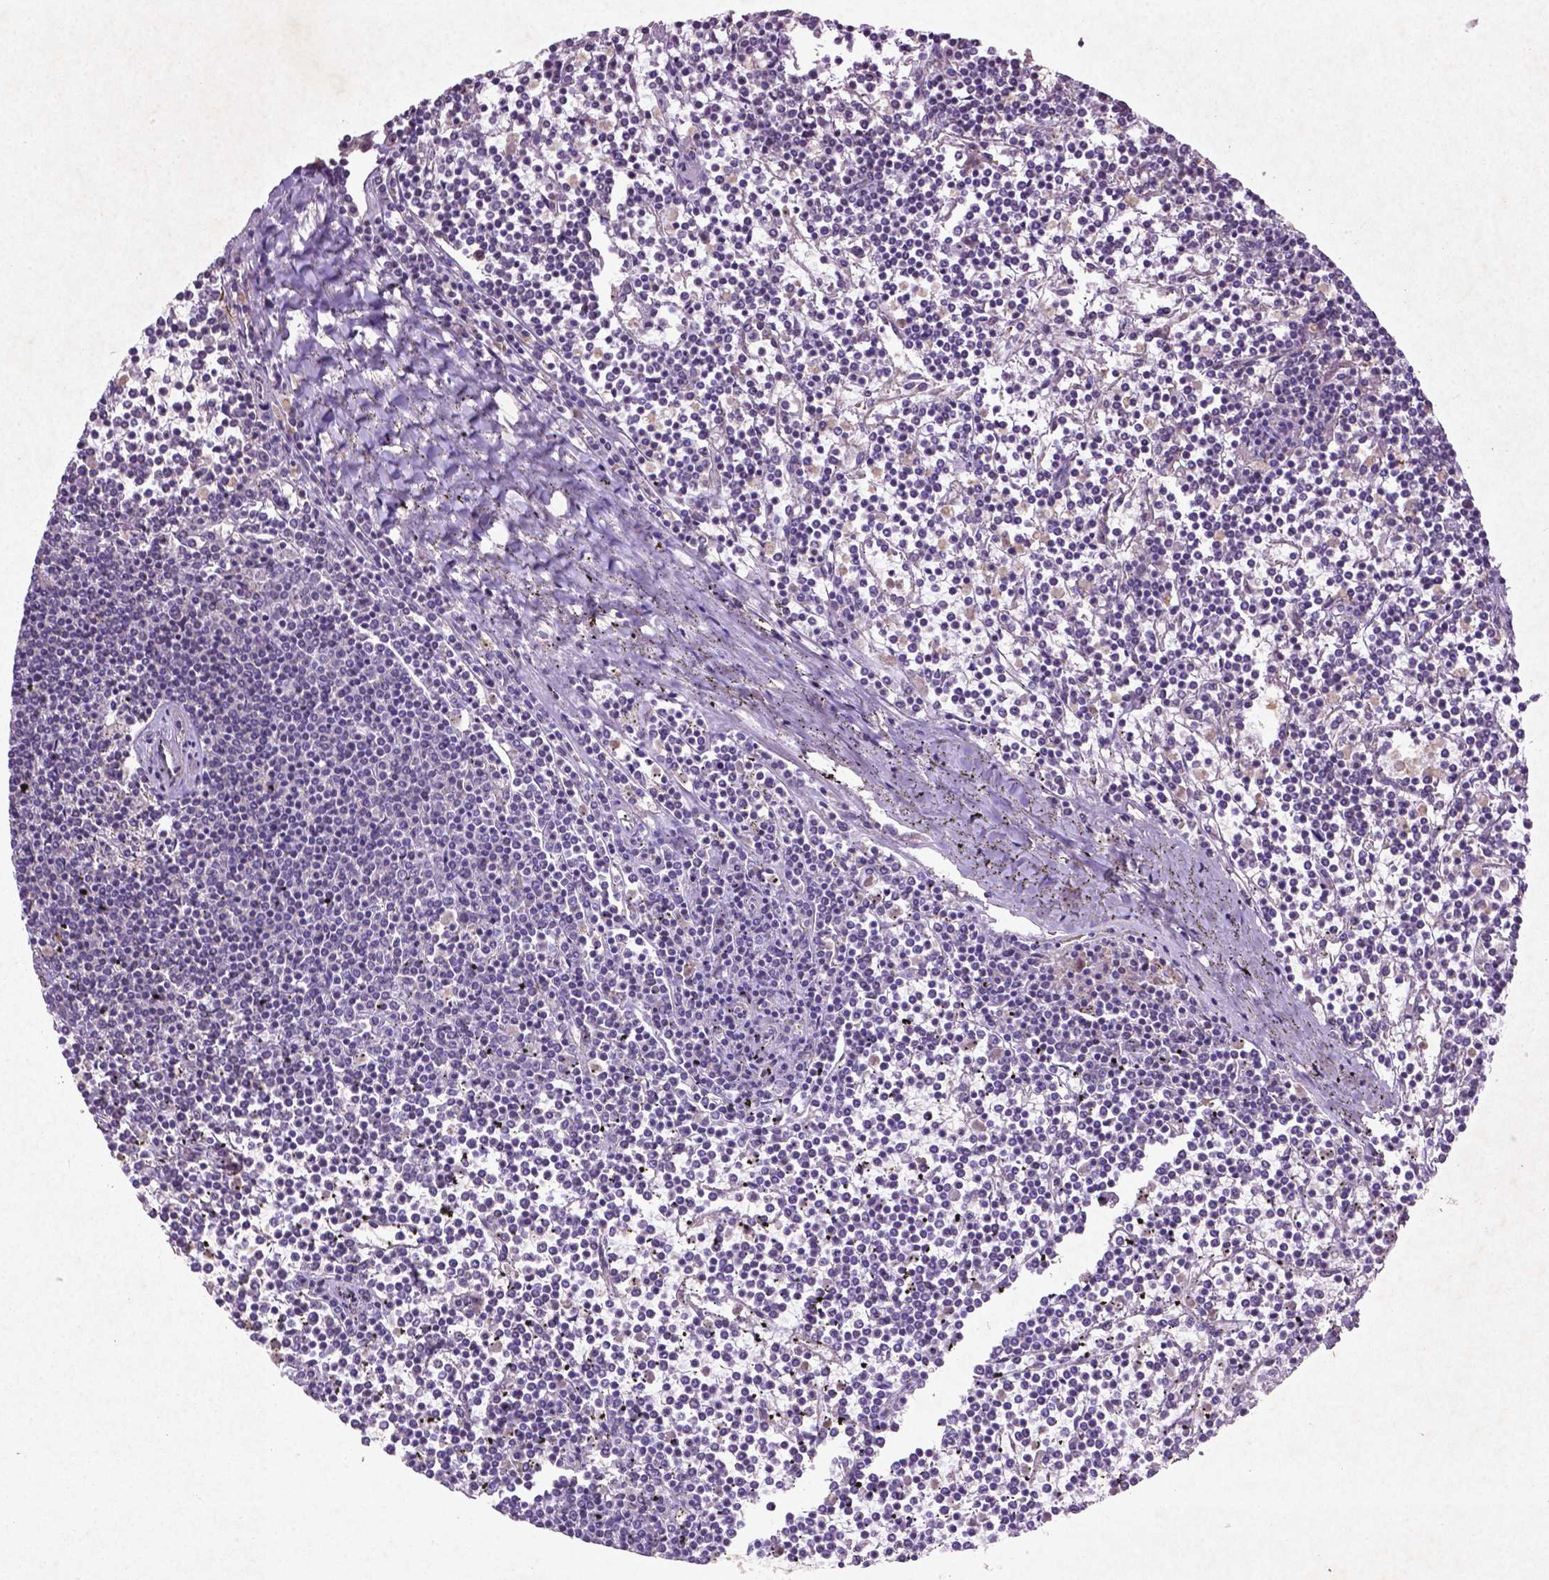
{"staining": {"intensity": "negative", "quantity": "none", "location": "none"}, "tissue": "lymphoma", "cell_type": "Tumor cells", "image_type": "cancer", "snomed": [{"axis": "morphology", "description": "Malignant lymphoma, non-Hodgkin's type, Low grade"}, {"axis": "topography", "description": "Spleen"}], "caption": "Micrograph shows no significant protein staining in tumor cells of malignant lymphoma, non-Hodgkin's type (low-grade).", "gene": "MTOR", "patient": {"sex": "female", "age": 19}}